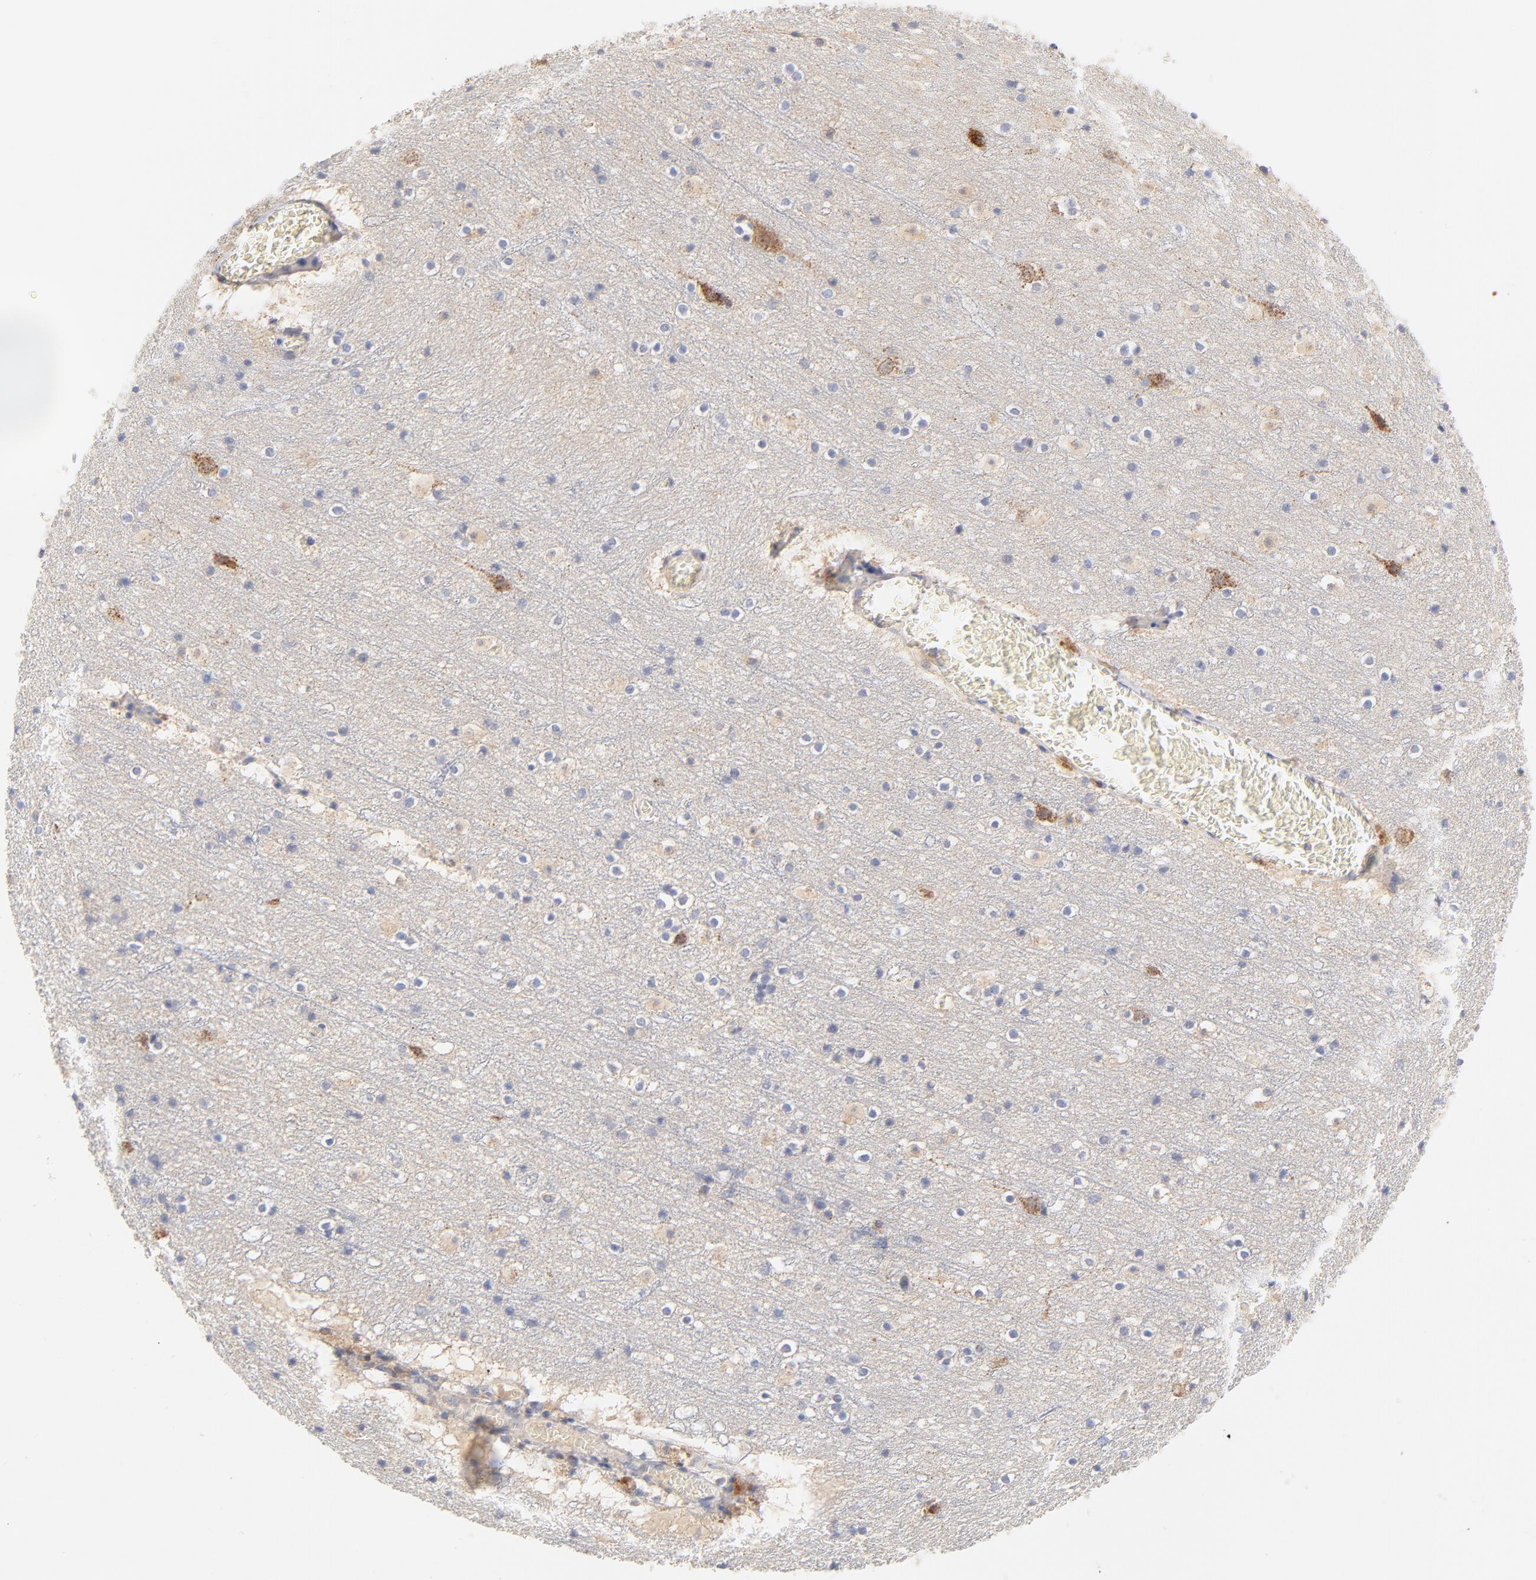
{"staining": {"intensity": "negative", "quantity": "none", "location": "none"}, "tissue": "cerebral cortex", "cell_type": "Endothelial cells", "image_type": "normal", "snomed": [{"axis": "morphology", "description": "Normal tissue, NOS"}, {"axis": "topography", "description": "Cerebral cortex"}], "caption": "IHC of unremarkable human cerebral cortex displays no staining in endothelial cells. Nuclei are stained in blue.", "gene": "MTERF2", "patient": {"sex": "male", "age": 45}}